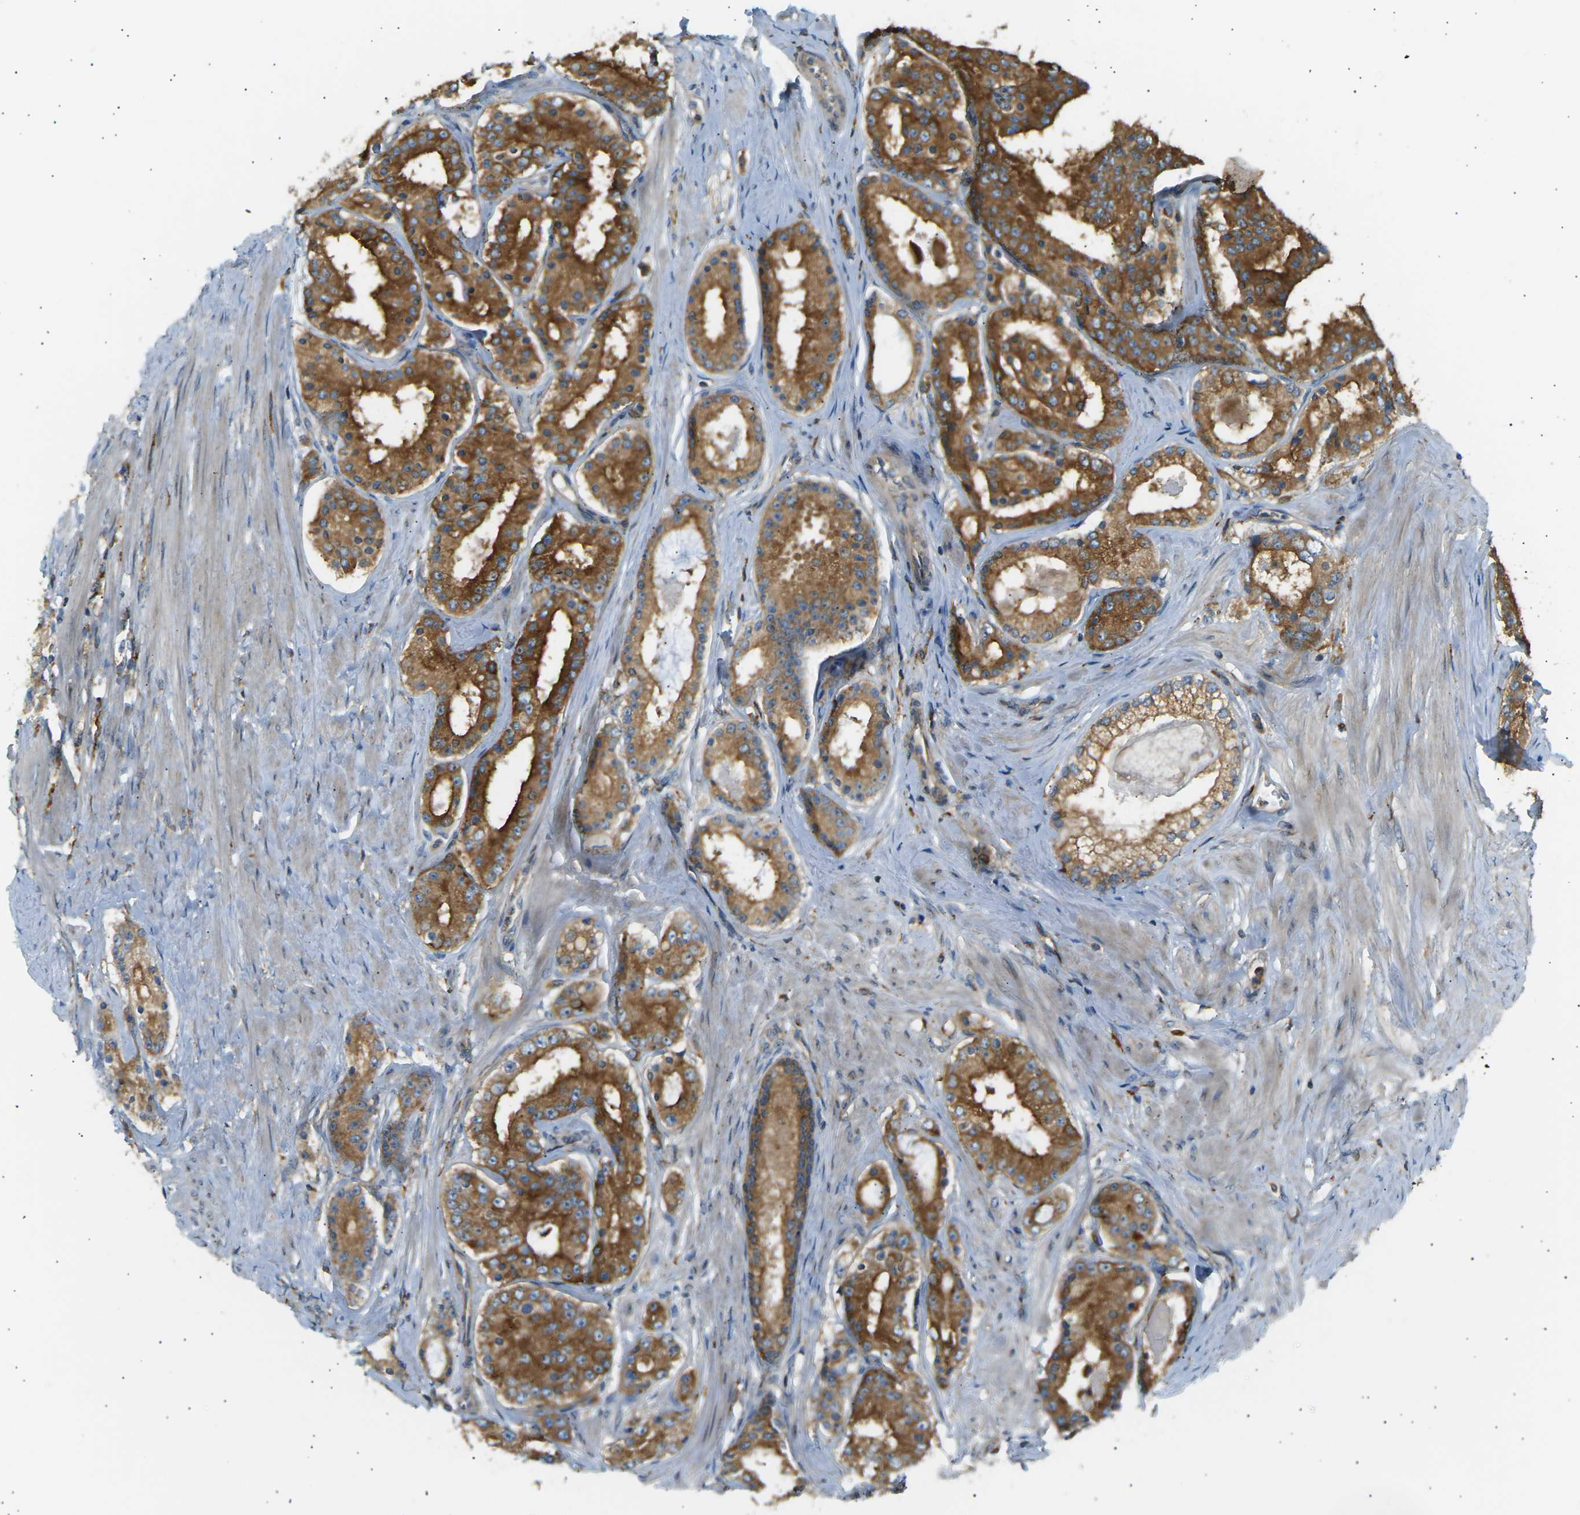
{"staining": {"intensity": "moderate", "quantity": ">75%", "location": "cytoplasmic/membranous"}, "tissue": "prostate cancer", "cell_type": "Tumor cells", "image_type": "cancer", "snomed": [{"axis": "morphology", "description": "Adenocarcinoma, Low grade"}, {"axis": "topography", "description": "Prostate"}], "caption": "Immunohistochemical staining of human prostate cancer (adenocarcinoma (low-grade)) shows medium levels of moderate cytoplasmic/membranous expression in approximately >75% of tumor cells.", "gene": "CDK17", "patient": {"sex": "male", "age": 63}}